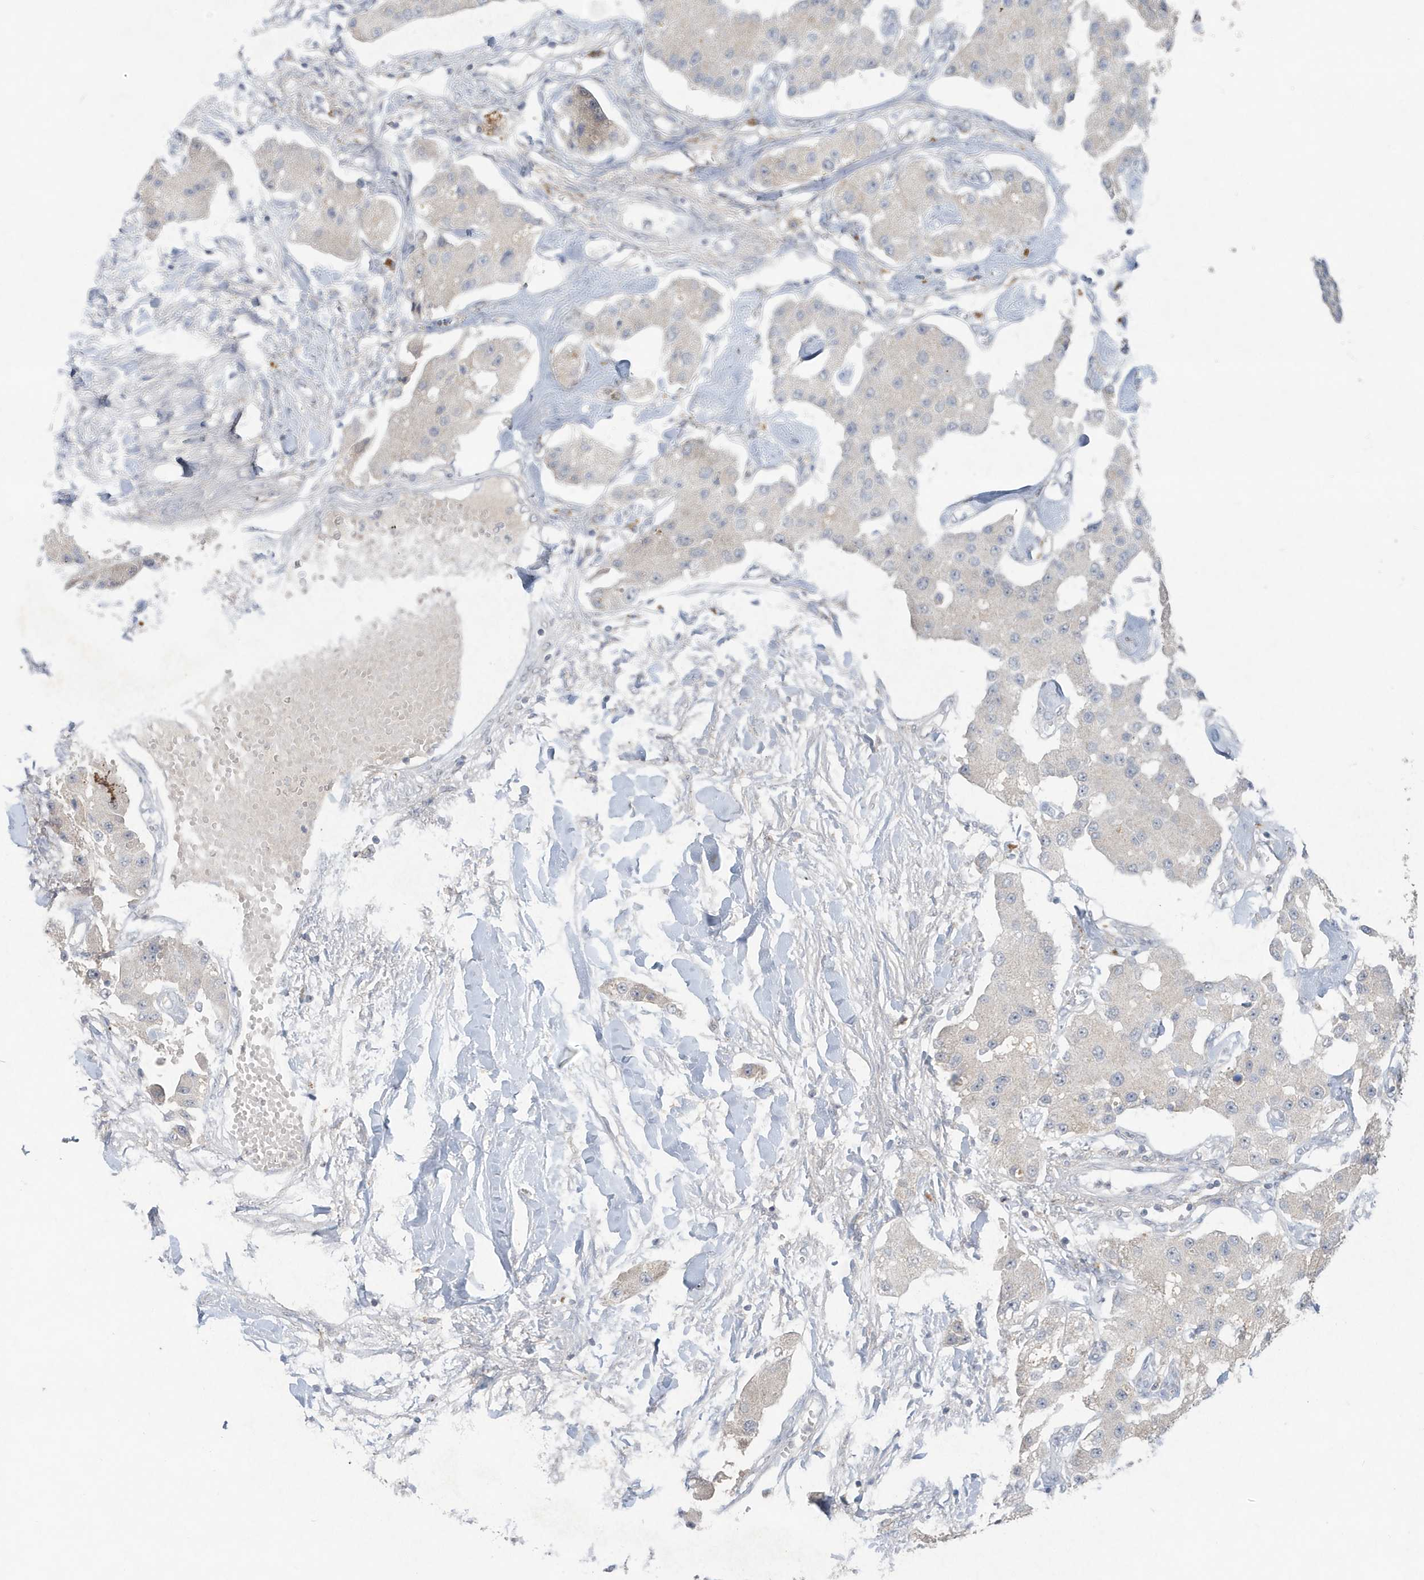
{"staining": {"intensity": "negative", "quantity": "none", "location": "none"}, "tissue": "carcinoid", "cell_type": "Tumor cells", "image_type": "cancer", "snomed": [{"axis": "morphology", "description": "Carcinoid, malignant, NOS"}, {"axis": "topography", "description": "Pancreas"}], "caption": "Micrograph shows no significant protein expression in tumor cells of carcinoid.", "gene": "C1RL", "patient": {"sex": "male", "age": 41}}